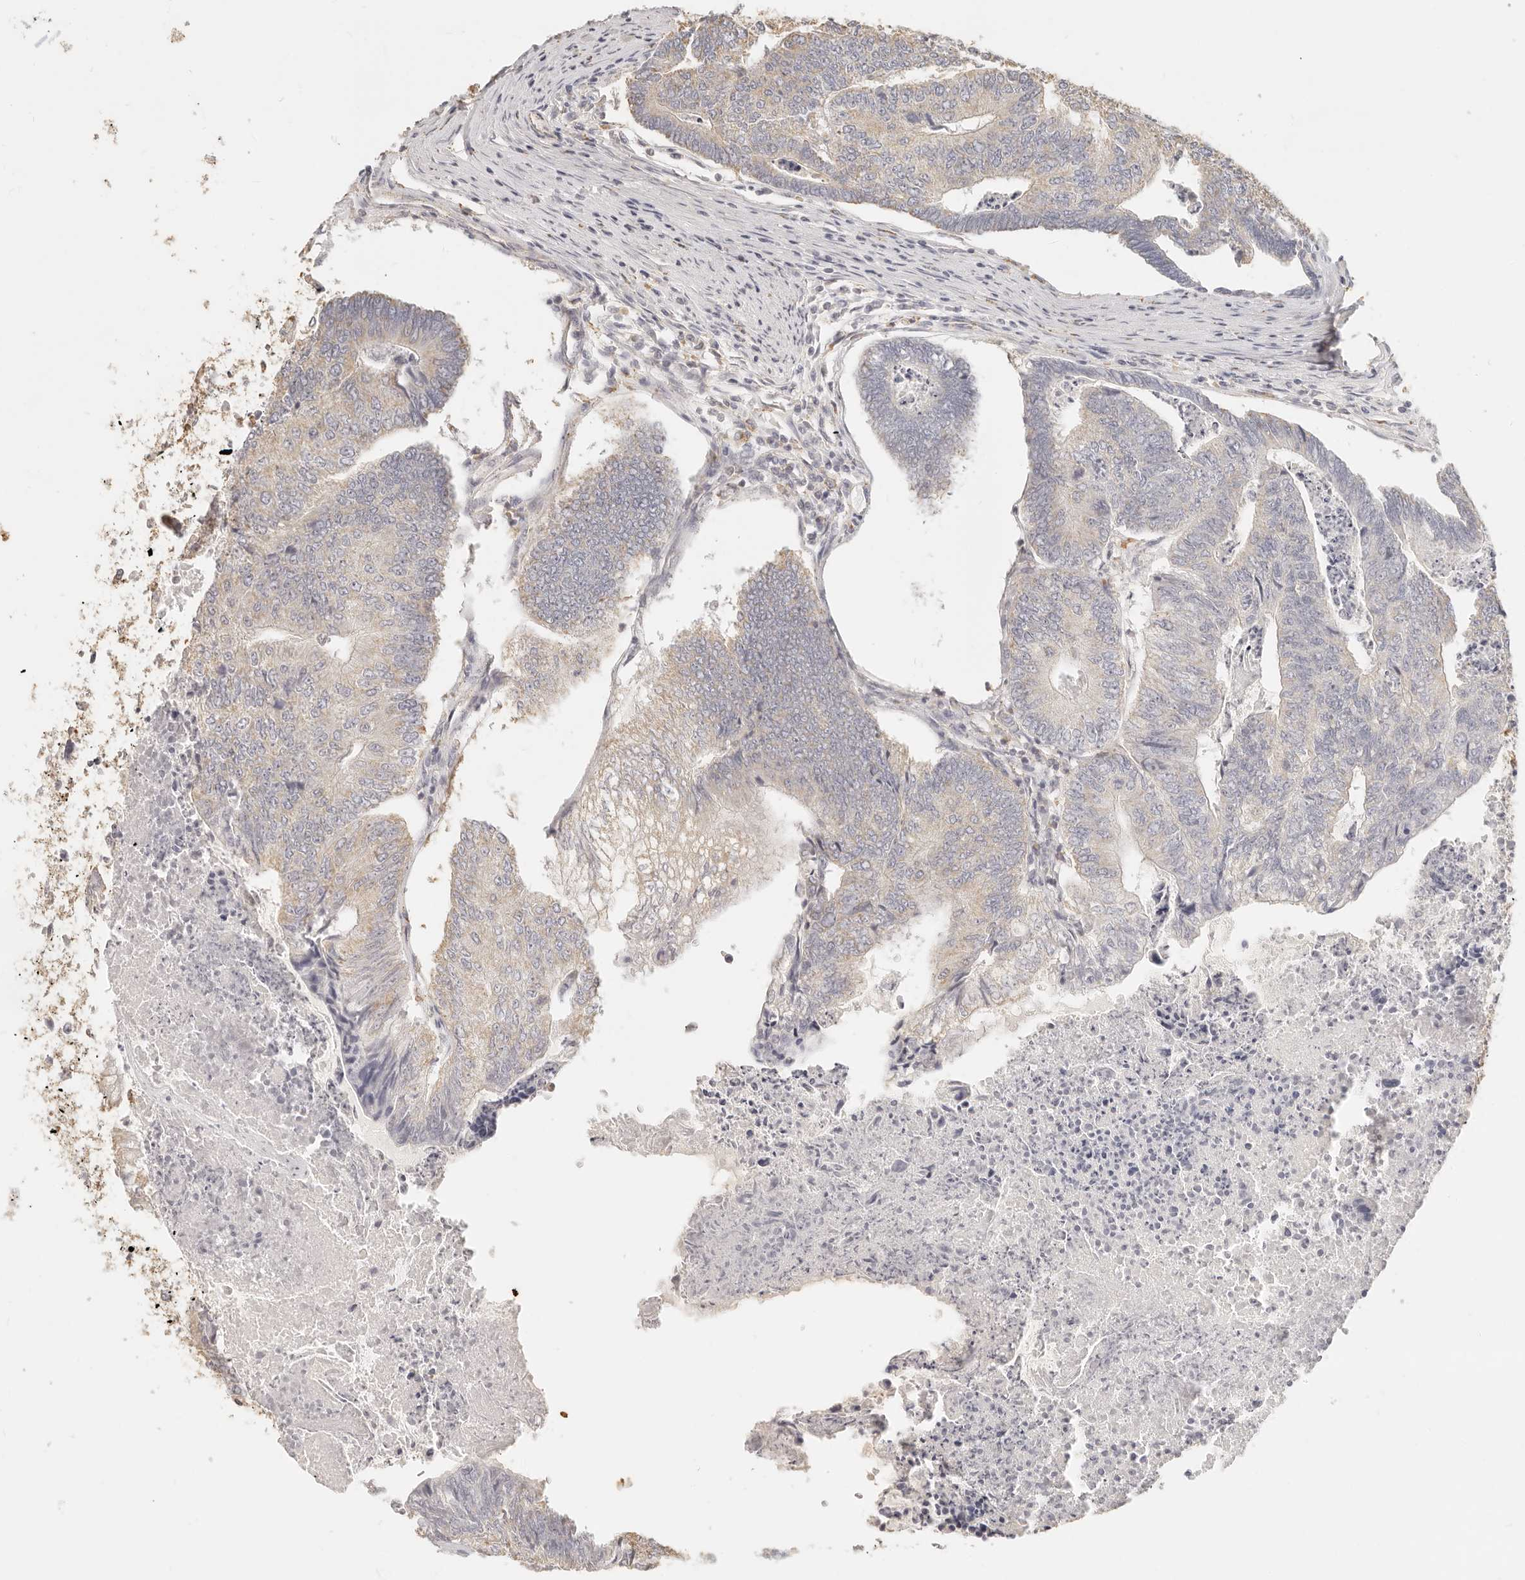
{"staining": {"intensity": "negative", "quantity": "none", "location": "none"}, "tissue": "colorectal cancer", "cell_type": "Tumor cells", "image_type": "cancer", "snomed": [{"axis": "morphology", "description": "Adenocarcinoma, NOS"}, {"axis": "topography", "description": "Colon"}], "caption": "Immunohistochemical staining of human adenocarcinoma (colorectal) demonstrates no significant positivity in tumor cells.", "gene": "CNMD", "patient": {"sex": "female", "age": 67}}